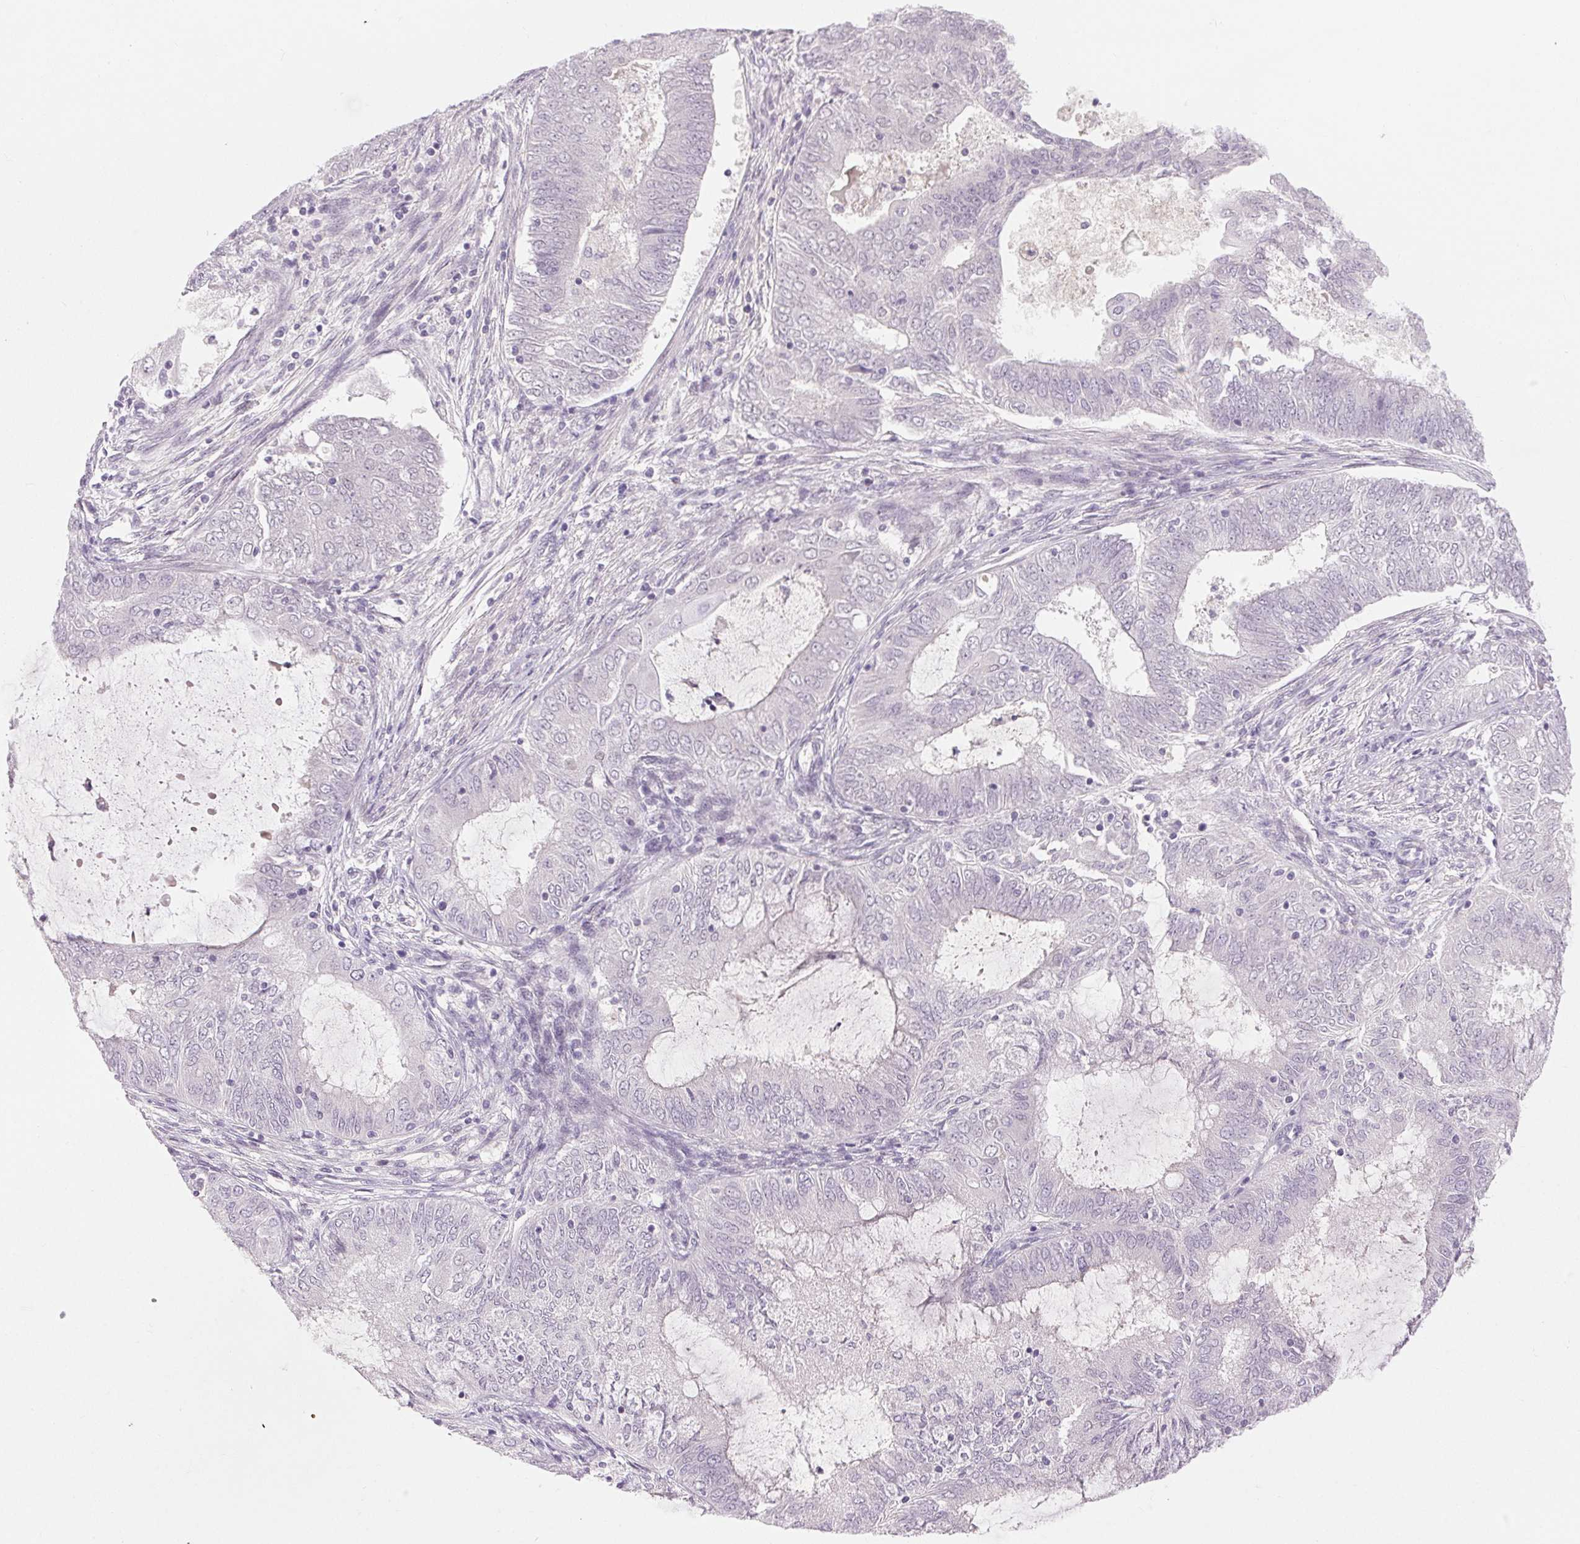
{"staining": {"intensity": "negative", "quantity": "none", "location": "none"}, "tissue": "endometrial cancer", "cell_type": "Tumor cells", "image_type": "cancer", "snomed": [{"axis": "morphology", "description": "Adenocarcinoma, NOS"}, {"axis": "topography", "description": "Endometrium"}], "caption": "Tumor cells show no significant positivity in endometrial cancer.", "gene": "FAM168A", "patient": {"sex": "female", "age": 62}}